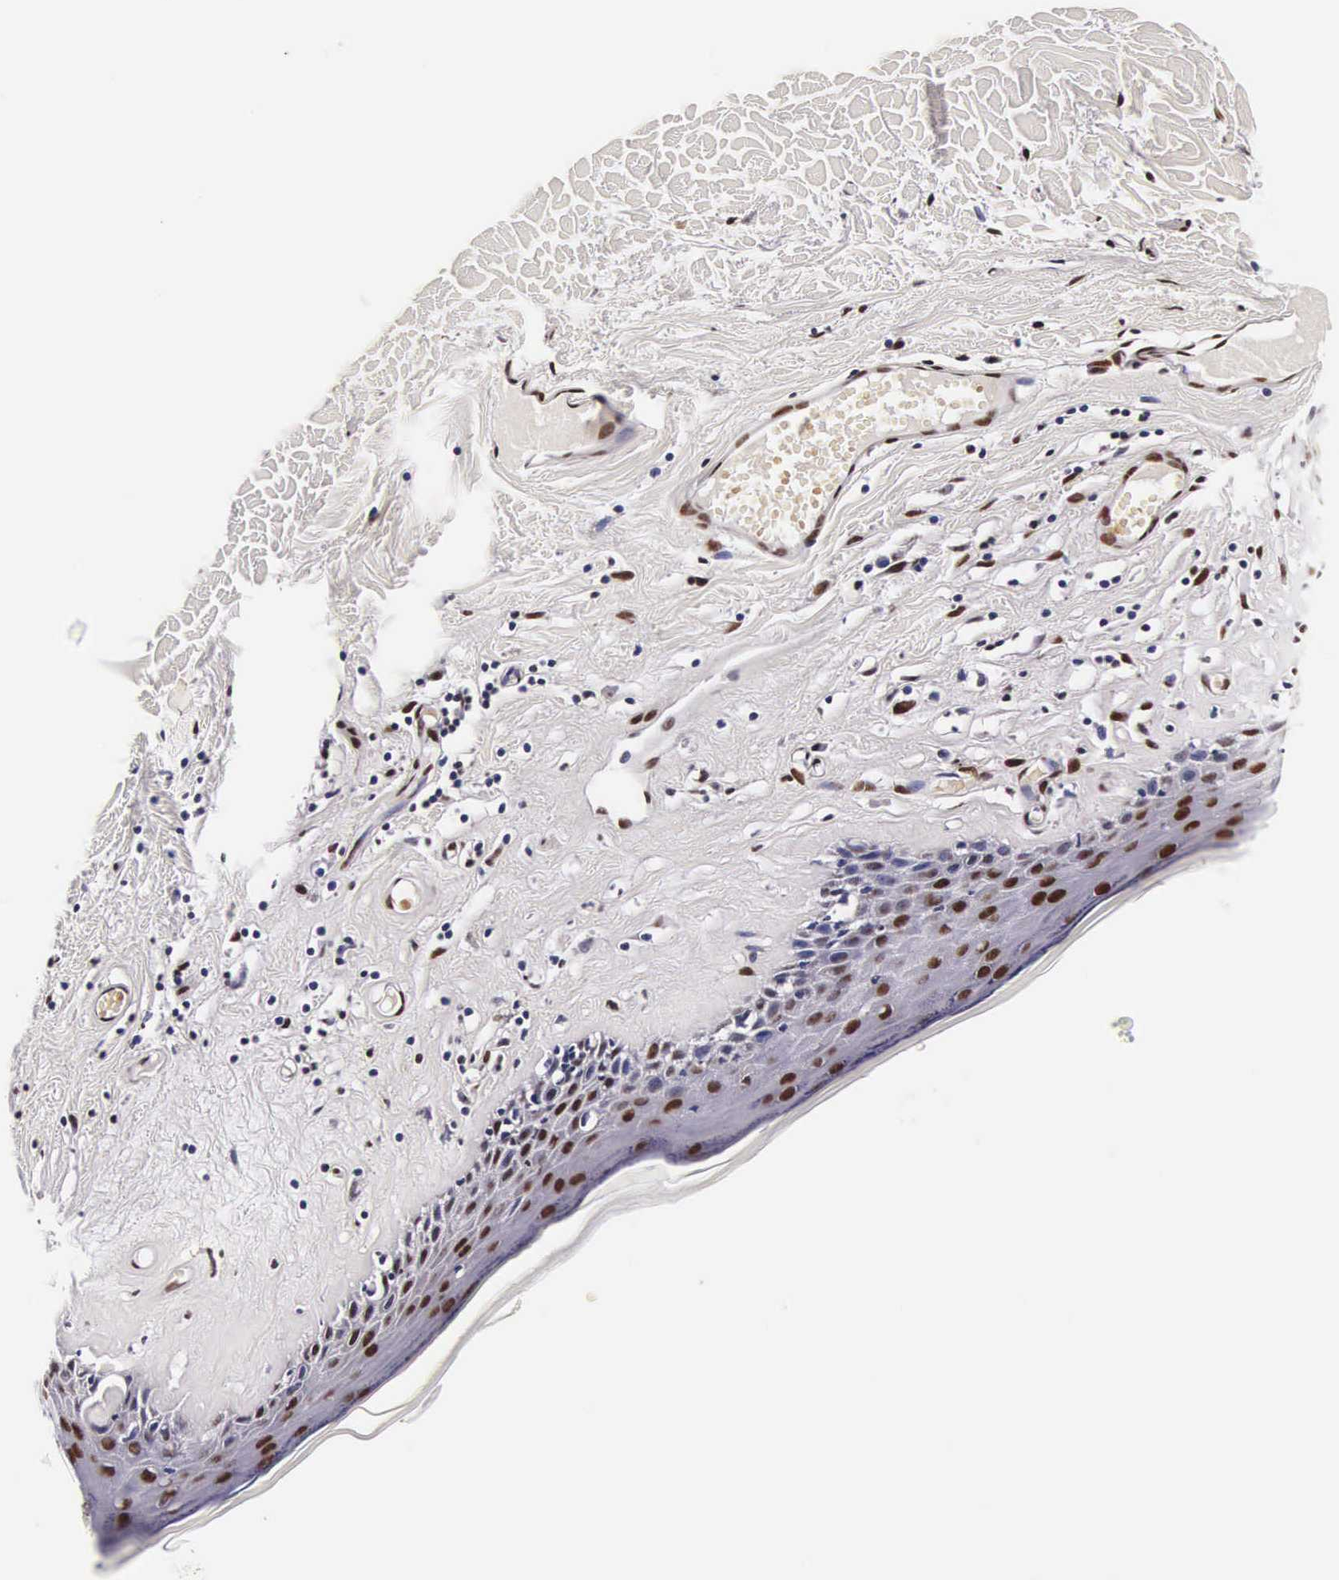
{"staining": {"intensity": "moderate", "quantity": "25%-75%", "location": "nuclear"}, "tissue": "skin", "cell_type": "Epidermal cells", "image_type": "normal", "snomed": [{"axis": "morphology", "description": "Normal tissue, NOS"}, {"axis": "topography", "description": "Vascular tissue"}, {"axis": "topography", "description": "Vulva"}, {"axis": "topography", "description": "Peripheral nerve tissue"}], "caption": "The micrograph reveals a brown stain indicating the presence of a protein in the nuclear of epidermal cells in skin. The protein of interest is stained brown, and the nuclei are stained in blue (DAB IHC with brightfield microscopy, high magnification).", "gene": "BCL2L2", "patient": {"sex": "female", "age": 86}}